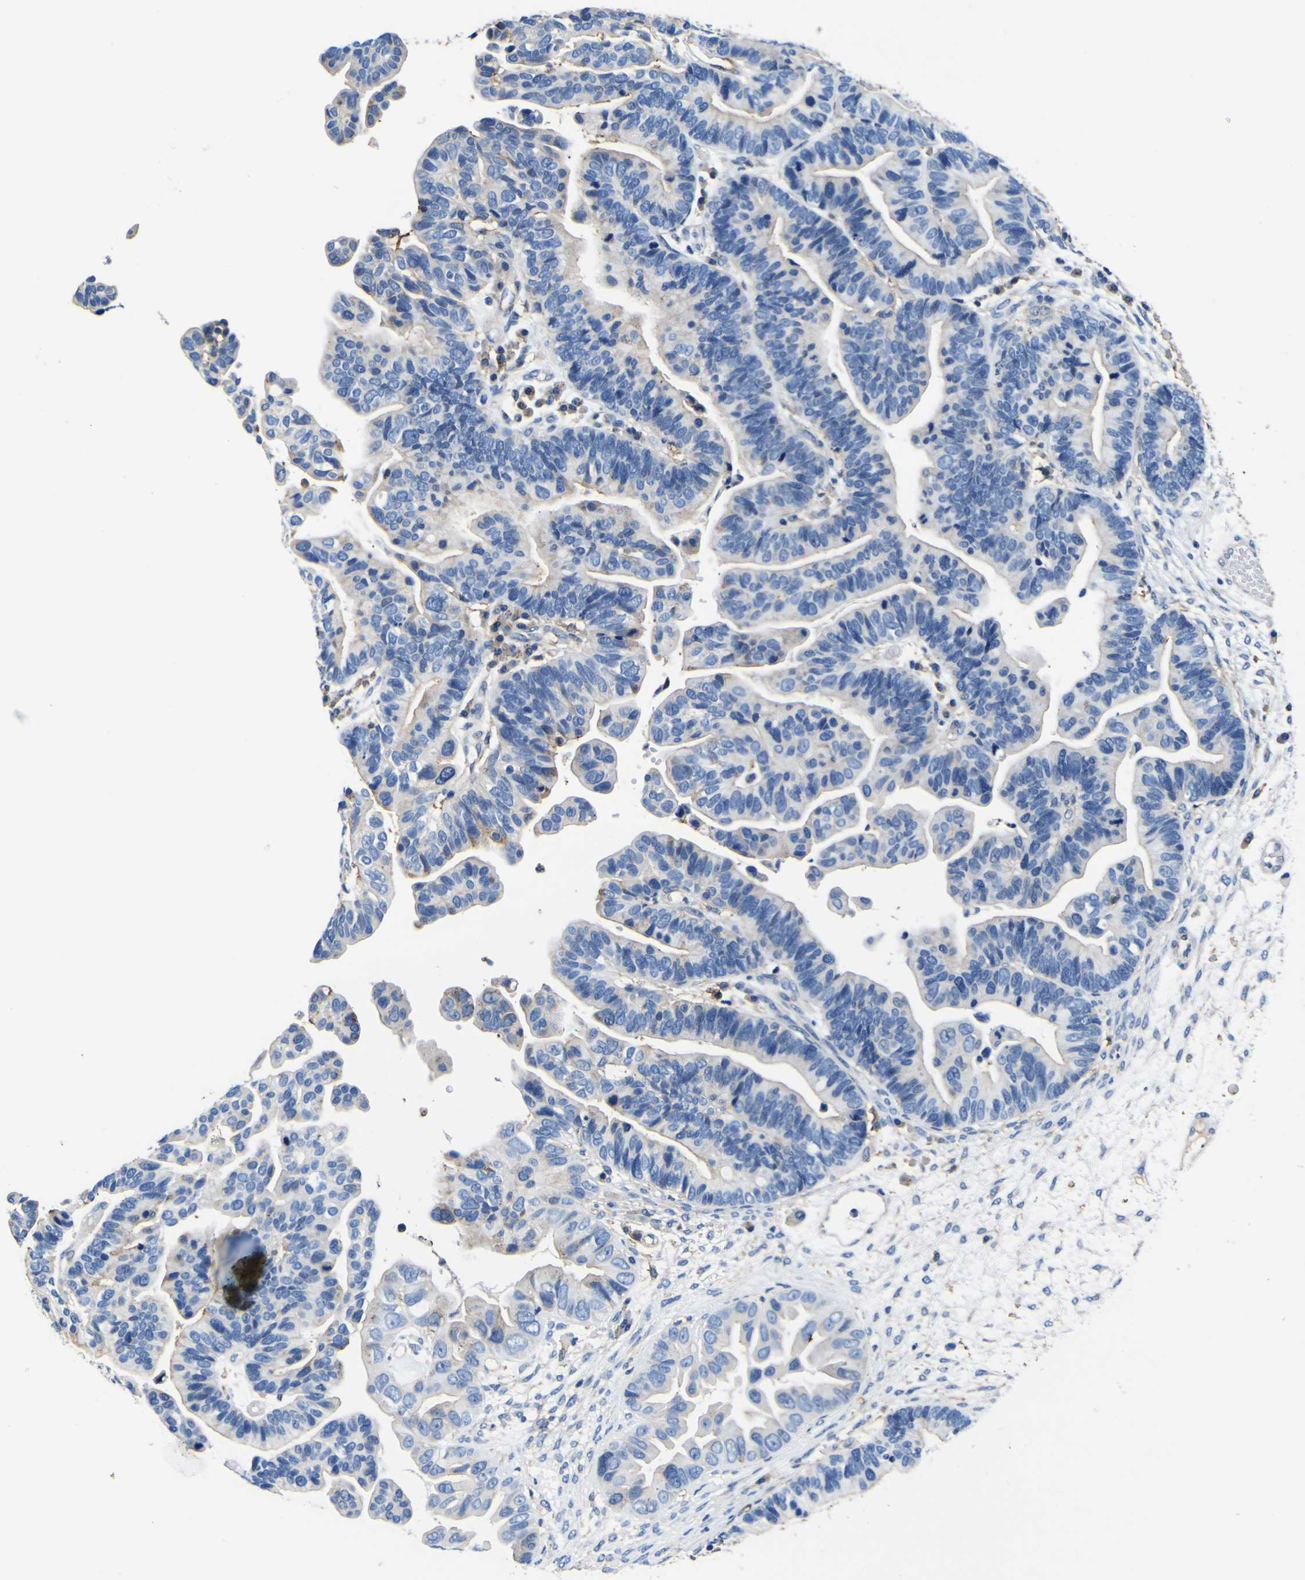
{"staining": {"intensity": "negative", "quantity": "none", "location": "none"}, "tissue": "ovarian cancer", "cell_type": "Tumor cells", "image_type": "cancer", "snomed": [{"axis": "morphology", "description": "Cystadenocarcinoma, serous, NOS"}, {"axis": "topography", "description": "Ovary"}], "caption": "DAB (3,3'-diaminobenzidine) immunohistochemical staining of human serous cystadenocarcinoma (ovarian) shows no significant staining in tumor cells.", "gene": "PXDN", "patient": {"sex": "female", "age": 56}}